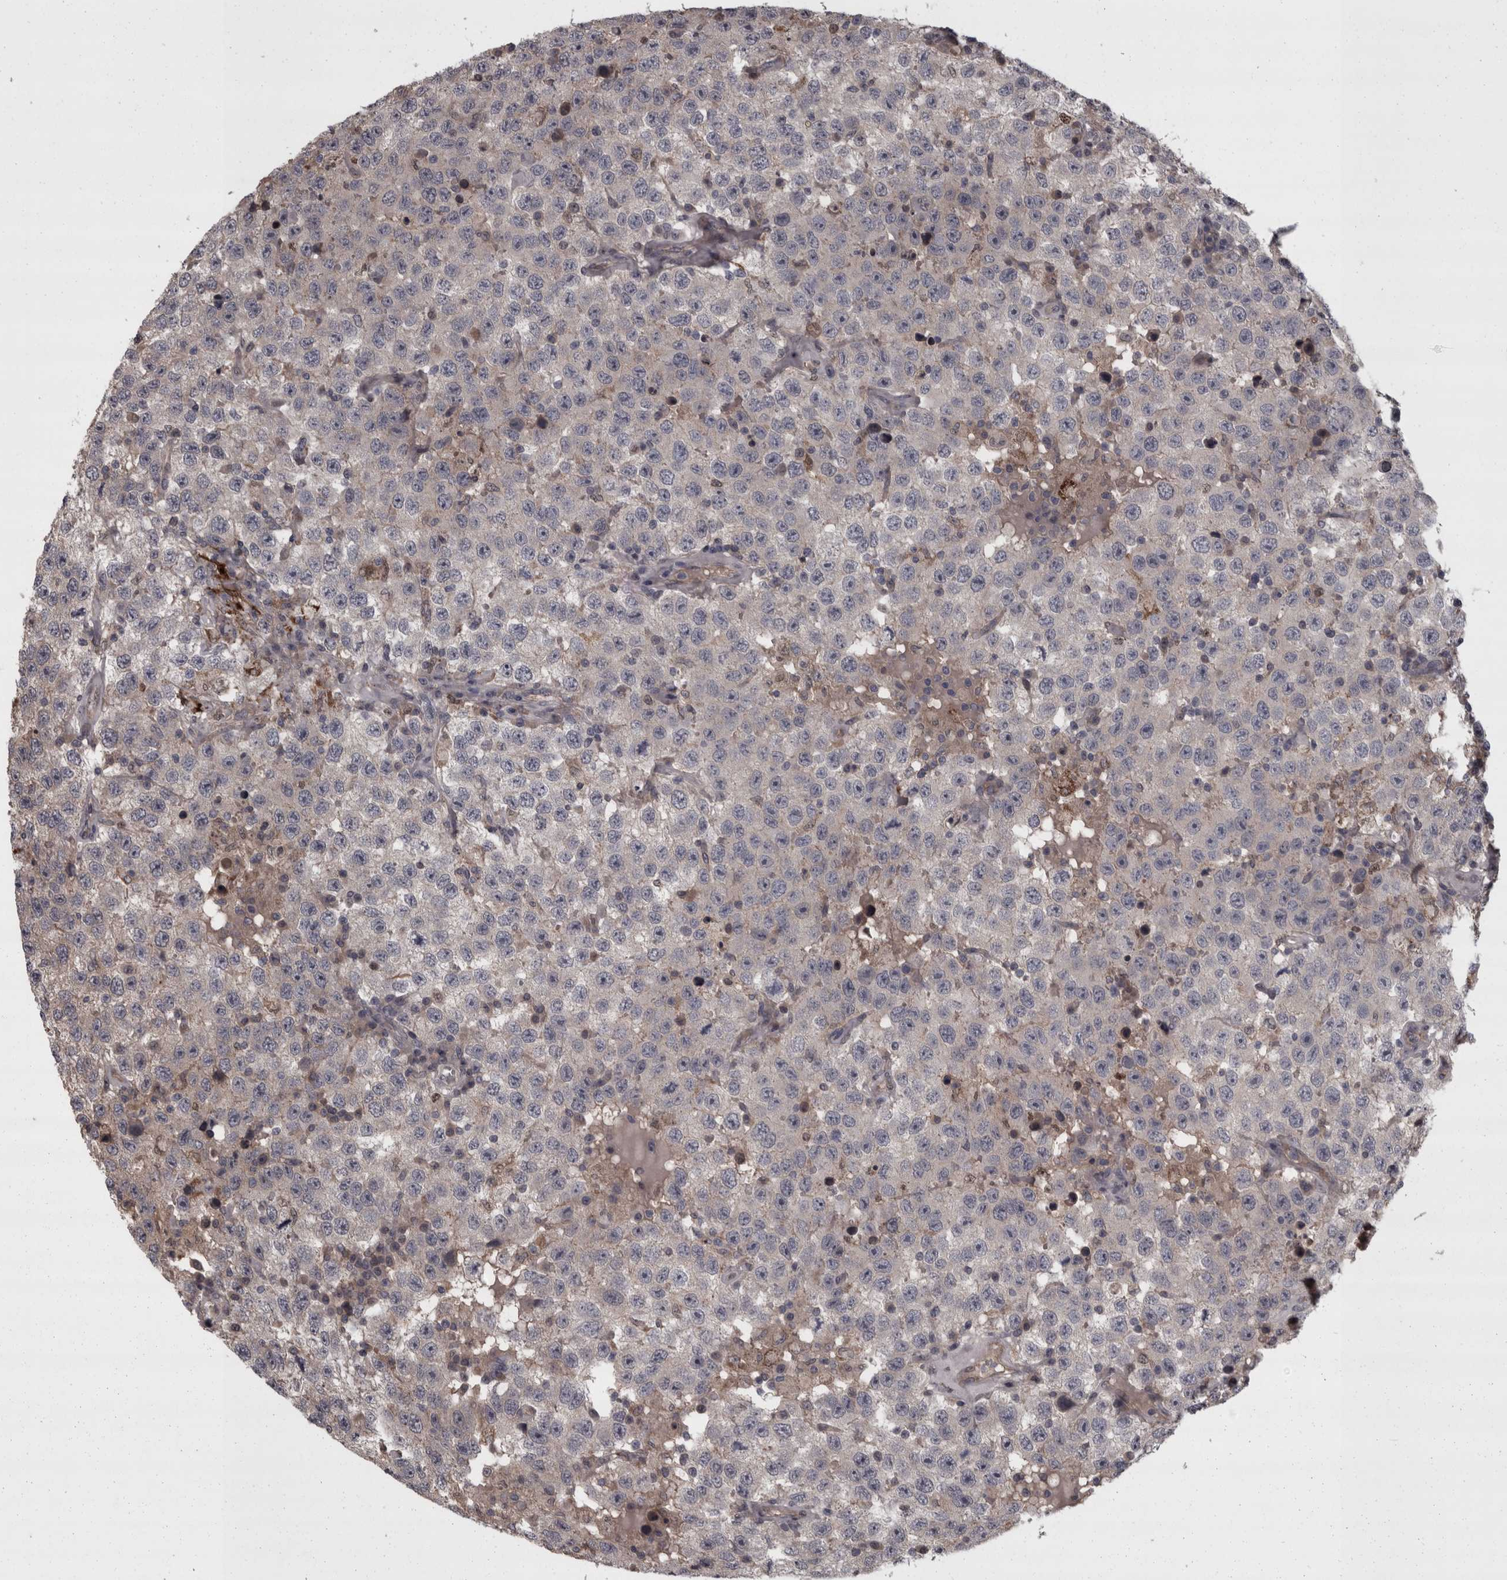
{"staining": {"intensity": "negative", "quantity": "none", "location": "none"}, "tissue": "testis cancer", "cell_type": "Tumor cells", "image_type": "cancer", "snomed": [{"axis": "morphology", "description": "Seminoma, NOS"}, {"axis": "topography", "description": "Testis"}], "caption": "The histopathology image displays no staining of tumor cells in testis seminoma.", "gene": "PCDH17", "patient": {"sex": "male", "age": 41}}